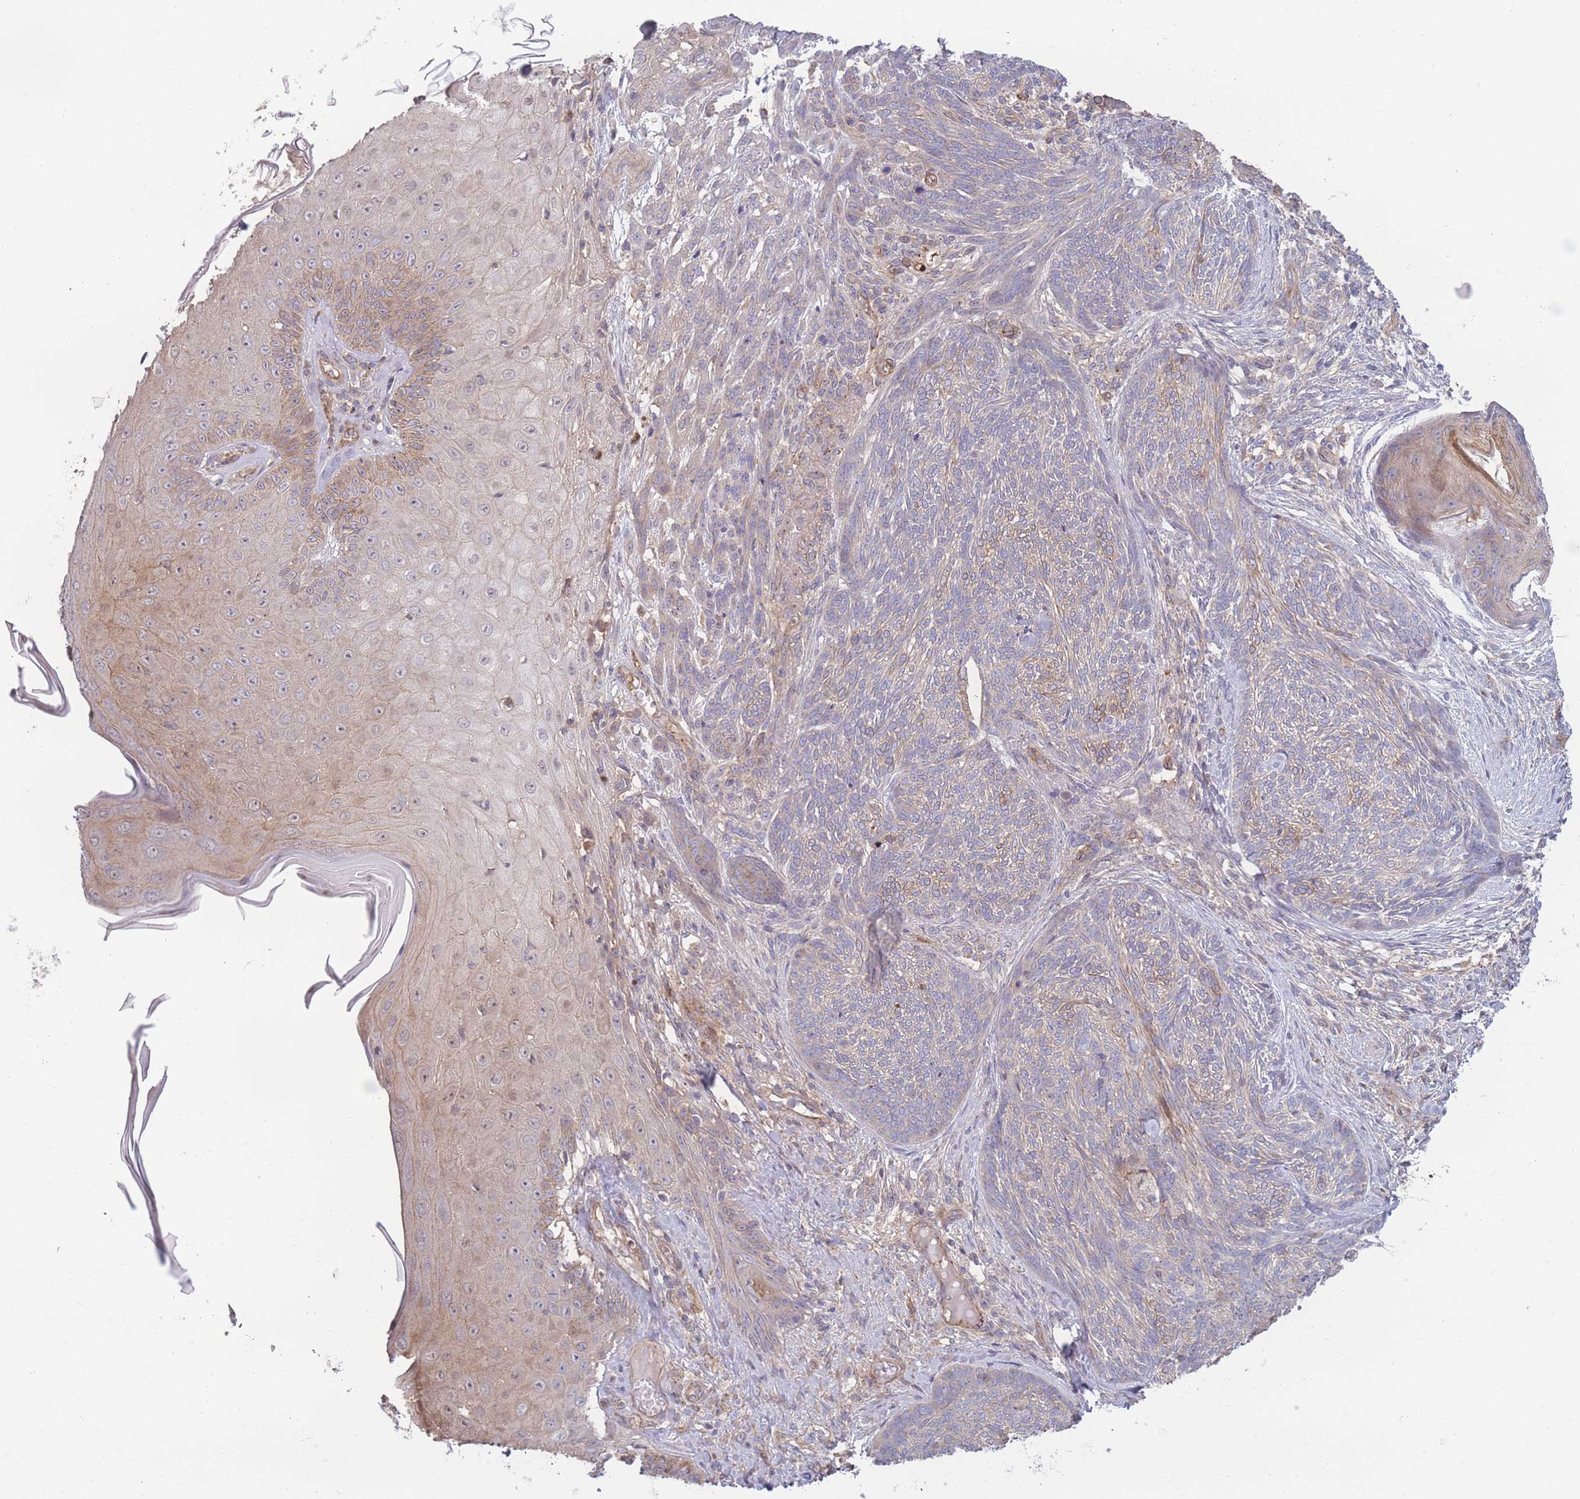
{"staining": {"intensity": "weak", "quantity": "<25%", "location": "cytoplasmic/membranous"}, "tissue": "skin cancer", "cell_type": "Tumor cells", "image_type": "cancer", "snomed": [{"axis": "morphology", "description": "Basal cell carcinoma"}, {"axis": "topography", "description": "Skin"}], "caption": "Tumor cells show no significant protein expression in basal cell carcinoma (skin). Brightfield microscopy of immunohistochemistry stained with DAB (3,3'-diaminobenzidine) (brown) and hematoxylin (blue), captured at high magnification.", "gene": "STEAP3", "patient": {"sex": "male", "age": 73}}